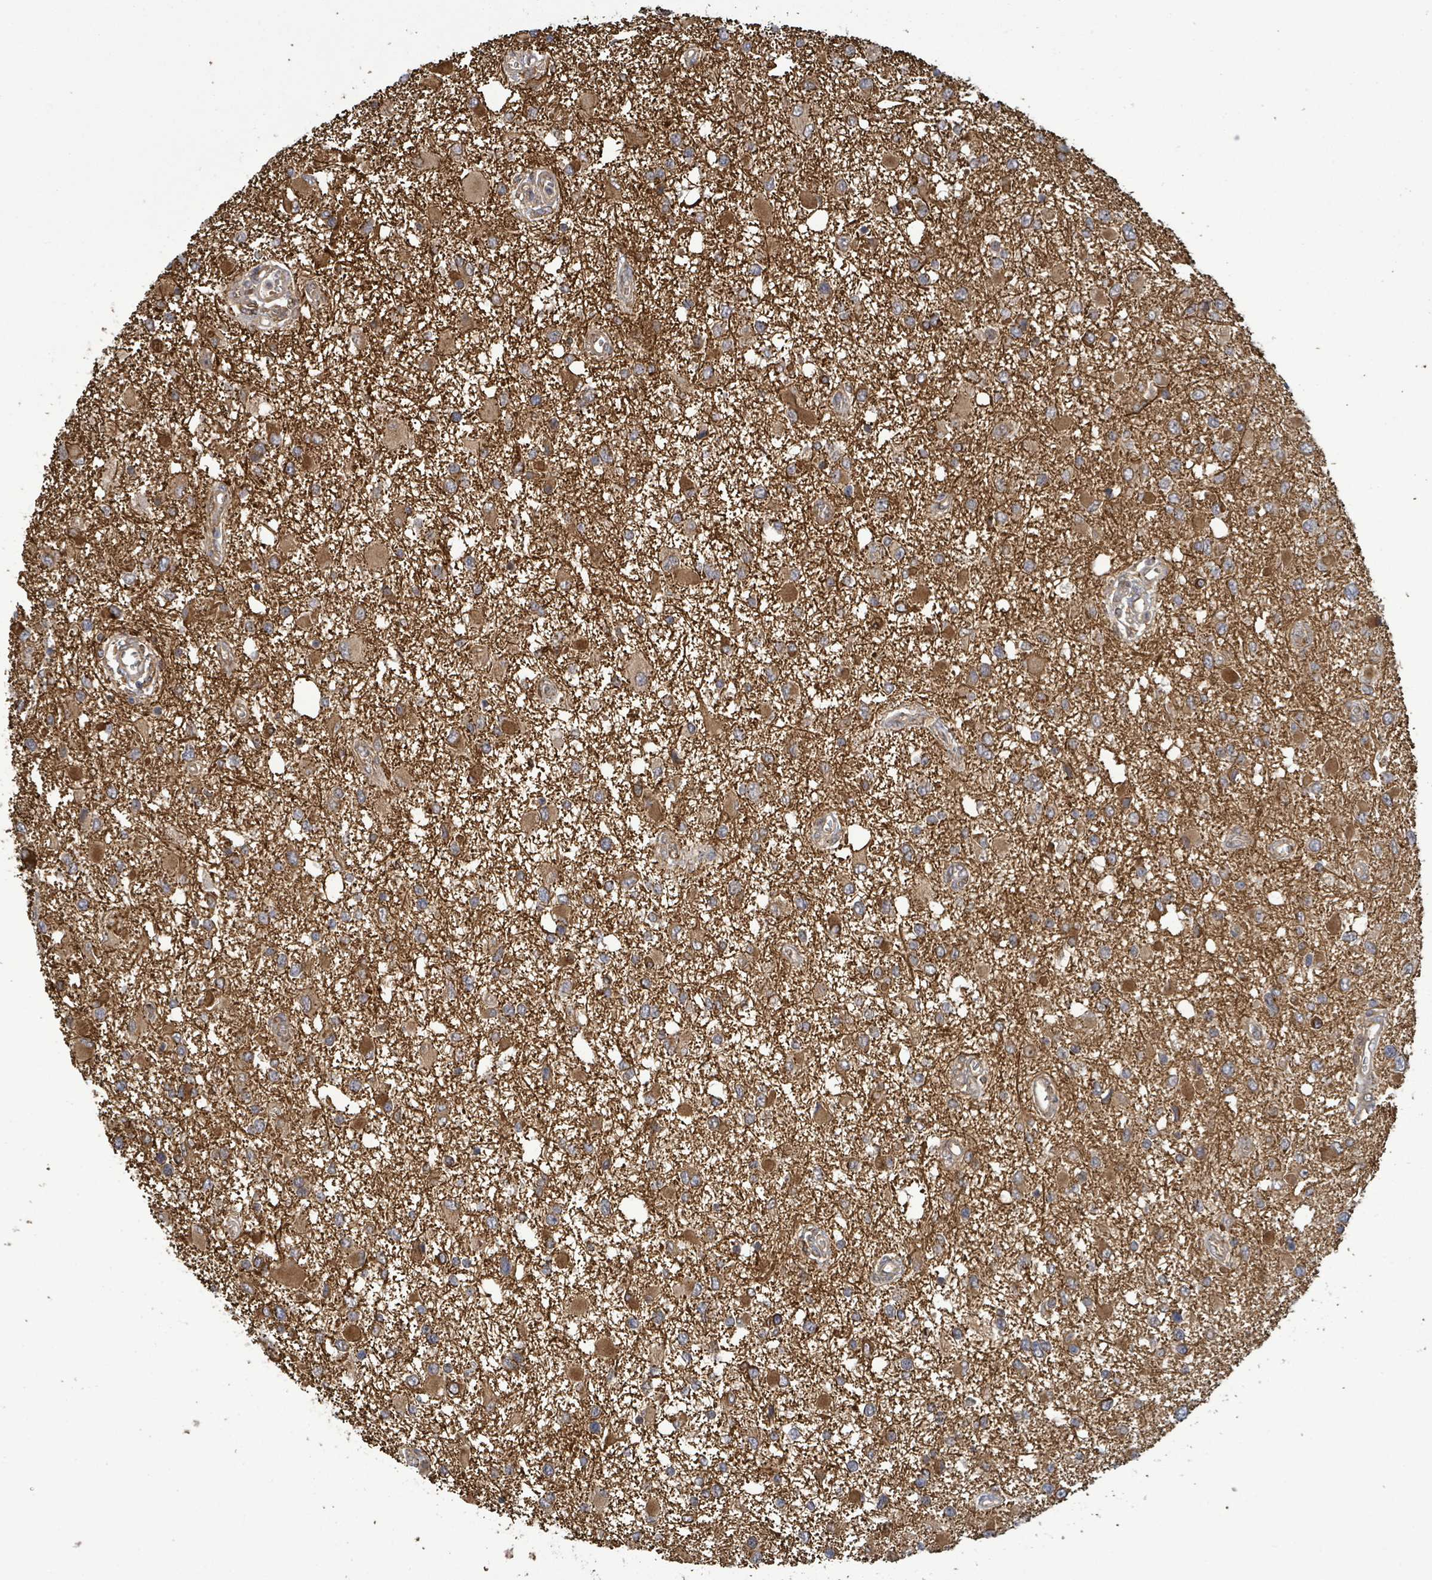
{"staining": {"intensity": "moderate", "quantity": ">75%", "location": "cytoplasmic/membranous"}, "tissue": "glioma", "cell_type": "Tumor cells", "image_type": "cancer", "snomed": [{"axis": "morphology", "description": "Glioma, malignant, High grade"}, {"axis": "topography", "description": "Brain"}], "caption": "IHC histopathology image of high-grade glioma (malignant) stained for a protein (brown), which reveals medium levels of moderate cytoplasmic/membranous staining in about >75% of tumor cells.", "gene": "MAP3K6", "patient": {"sex": "male", "age": 53}}